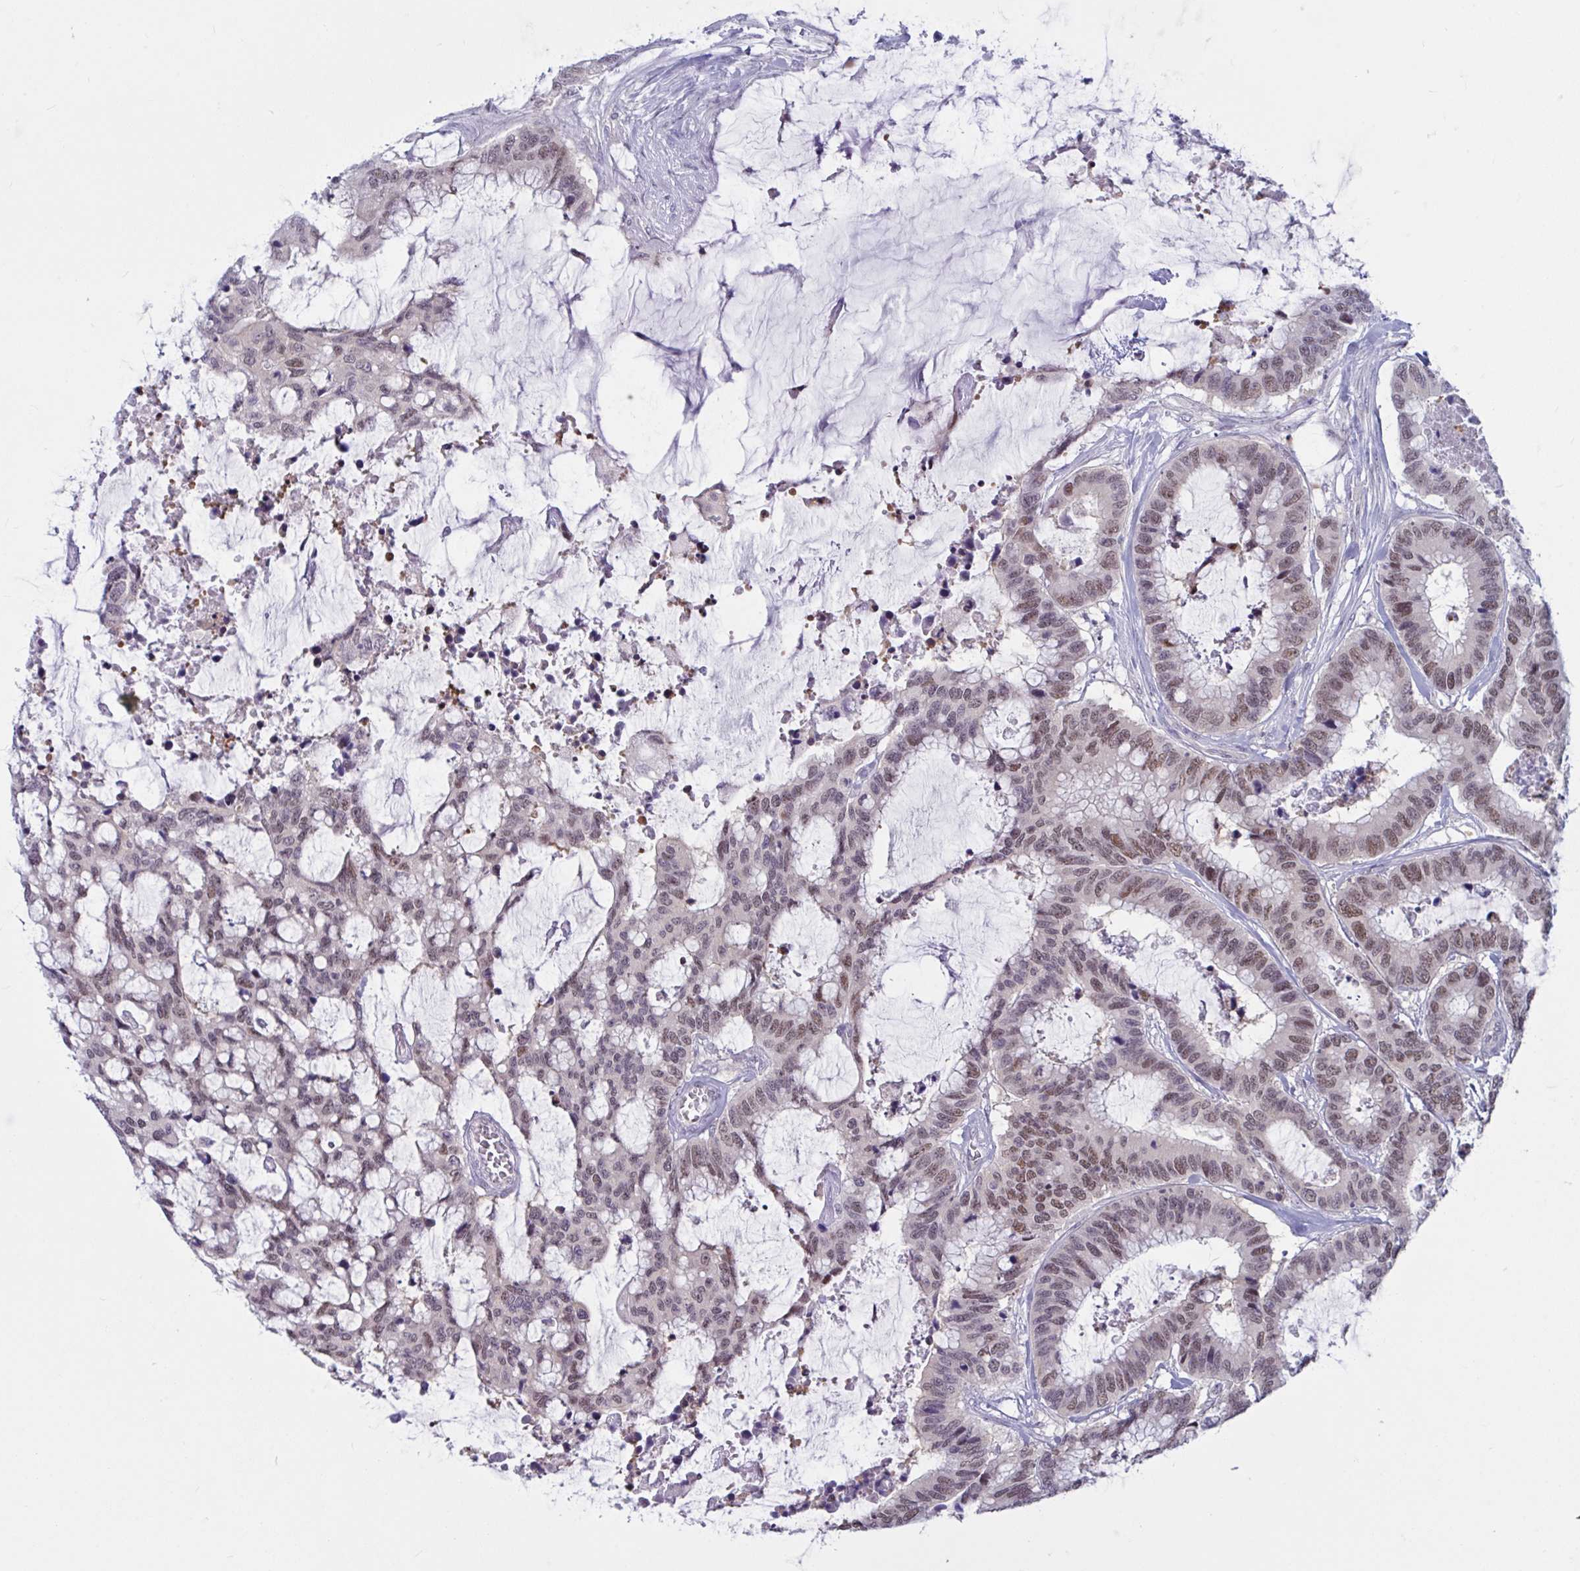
{"staining": {"intensity": "moderate", "quantity": "25%-75%", "location": "nuclear"}, "tissue": "colorectal cancer", "cell_type": "Tumor cells", "image_type": "cancer", "snomed": [{"axis": "morphology", "description": "Adenocarcinoma, NOS"}, {"axis": "topography", "description": "Rectum"}], "caption": "Human colorectal adenocarcinoma stained for a protein (brown) demonstrates moderate nuclear positive staining in approximately 25%-75% of tumor cells.", "gene": "TSN", "patient": {"sex": "female", "age": 59}}